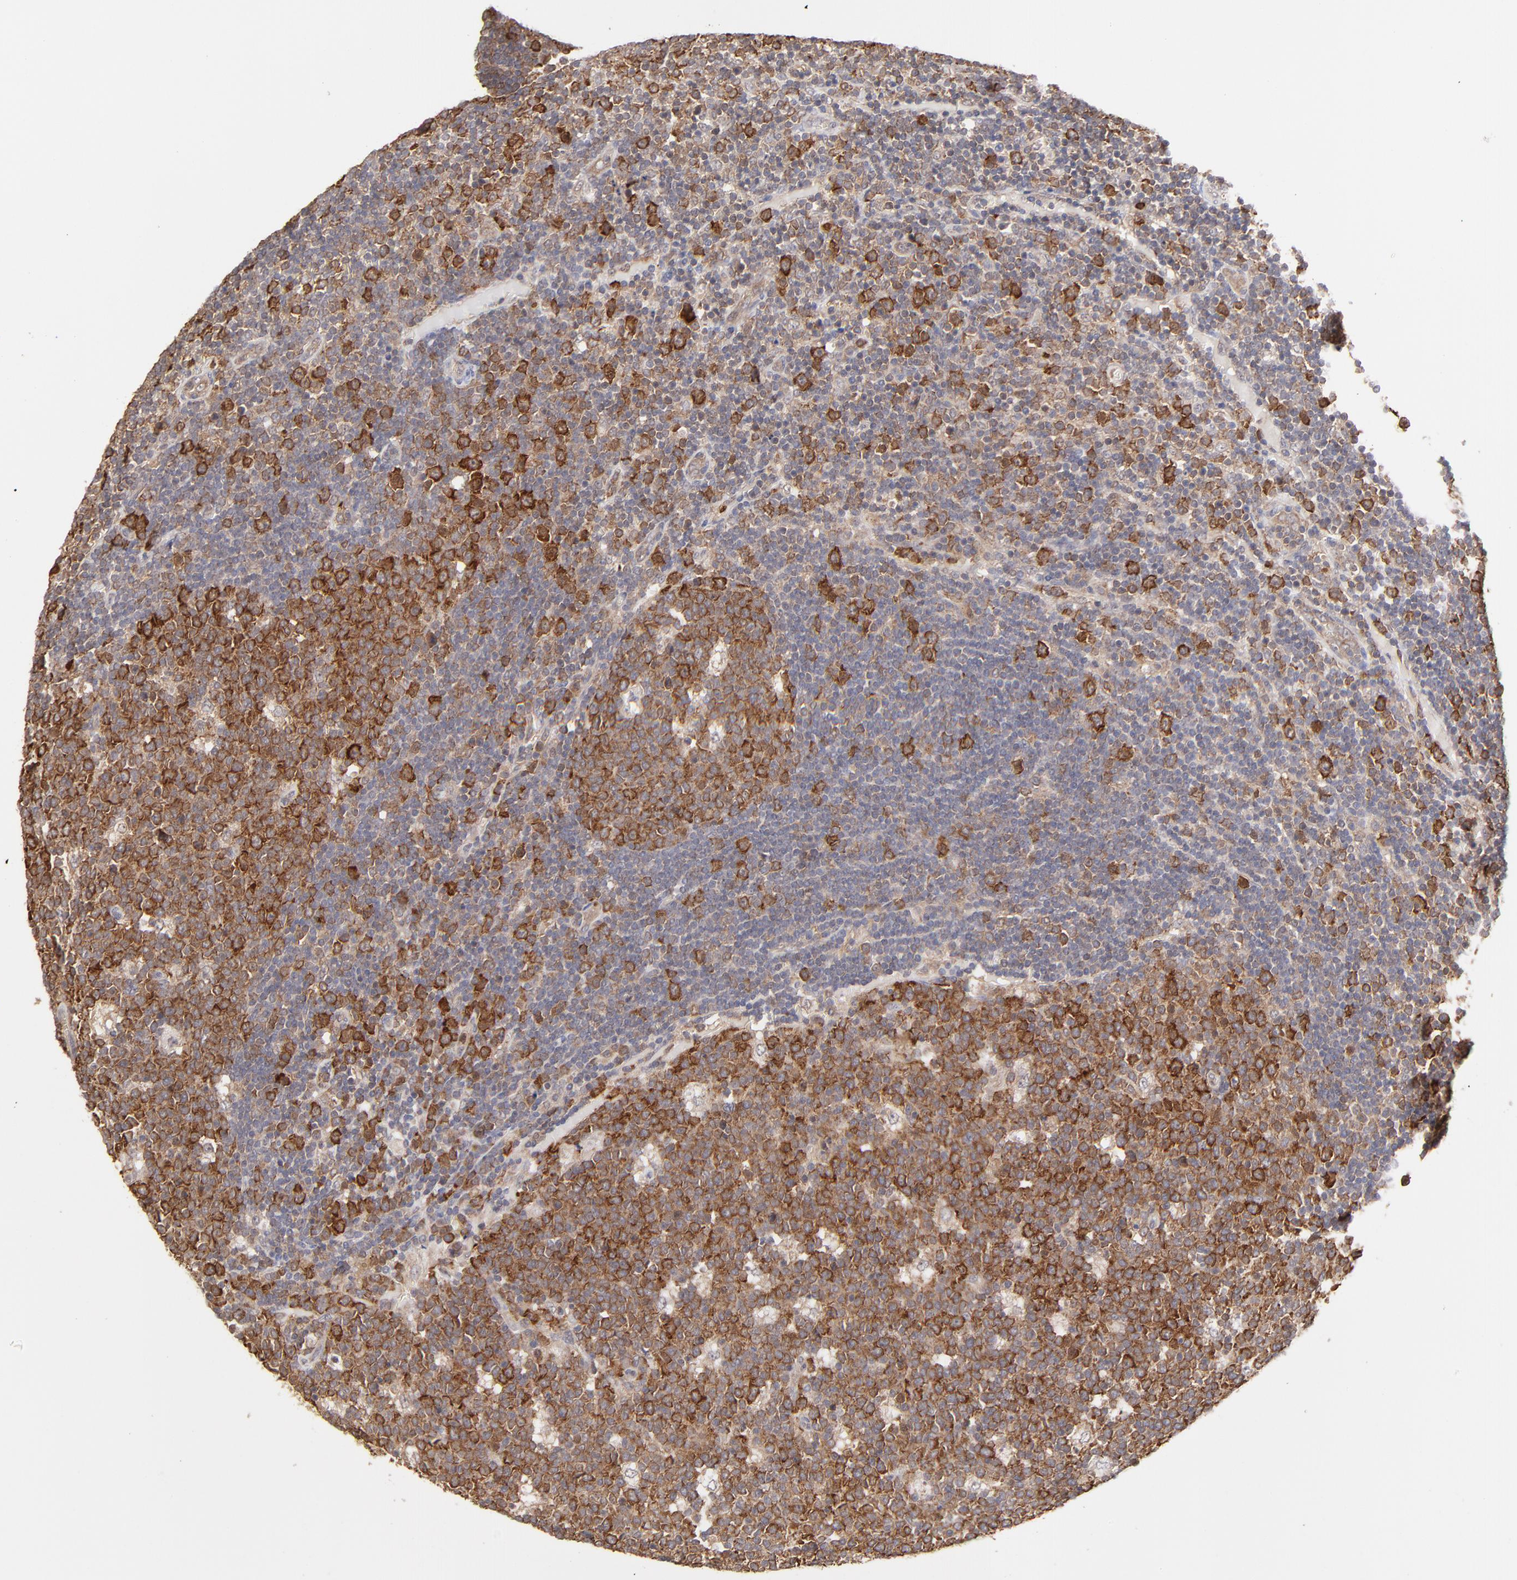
{"staining": {"intensity": "strong", "quantity": ">75%", "location": "cytoplasmic/membranous"}, "tissue": "lymph node", "cell_type": "Germinal center cells", "image_type": "normal", "snomed": [{"axis": "morphology", "description": "Normal tissue, NOS"}, {"axis": "topography", "description": "Lymph node"}, {"axis": "topography", "description": "Salivary gland"}], "caption": "Strong cytoplasmic/membranous staining for a protein is identified in about >75% of germinal center cells of unremarkable lymph node using immunohistochemistry.", "gene": "GART", "patient": {"sex": "male", "age": 8}}